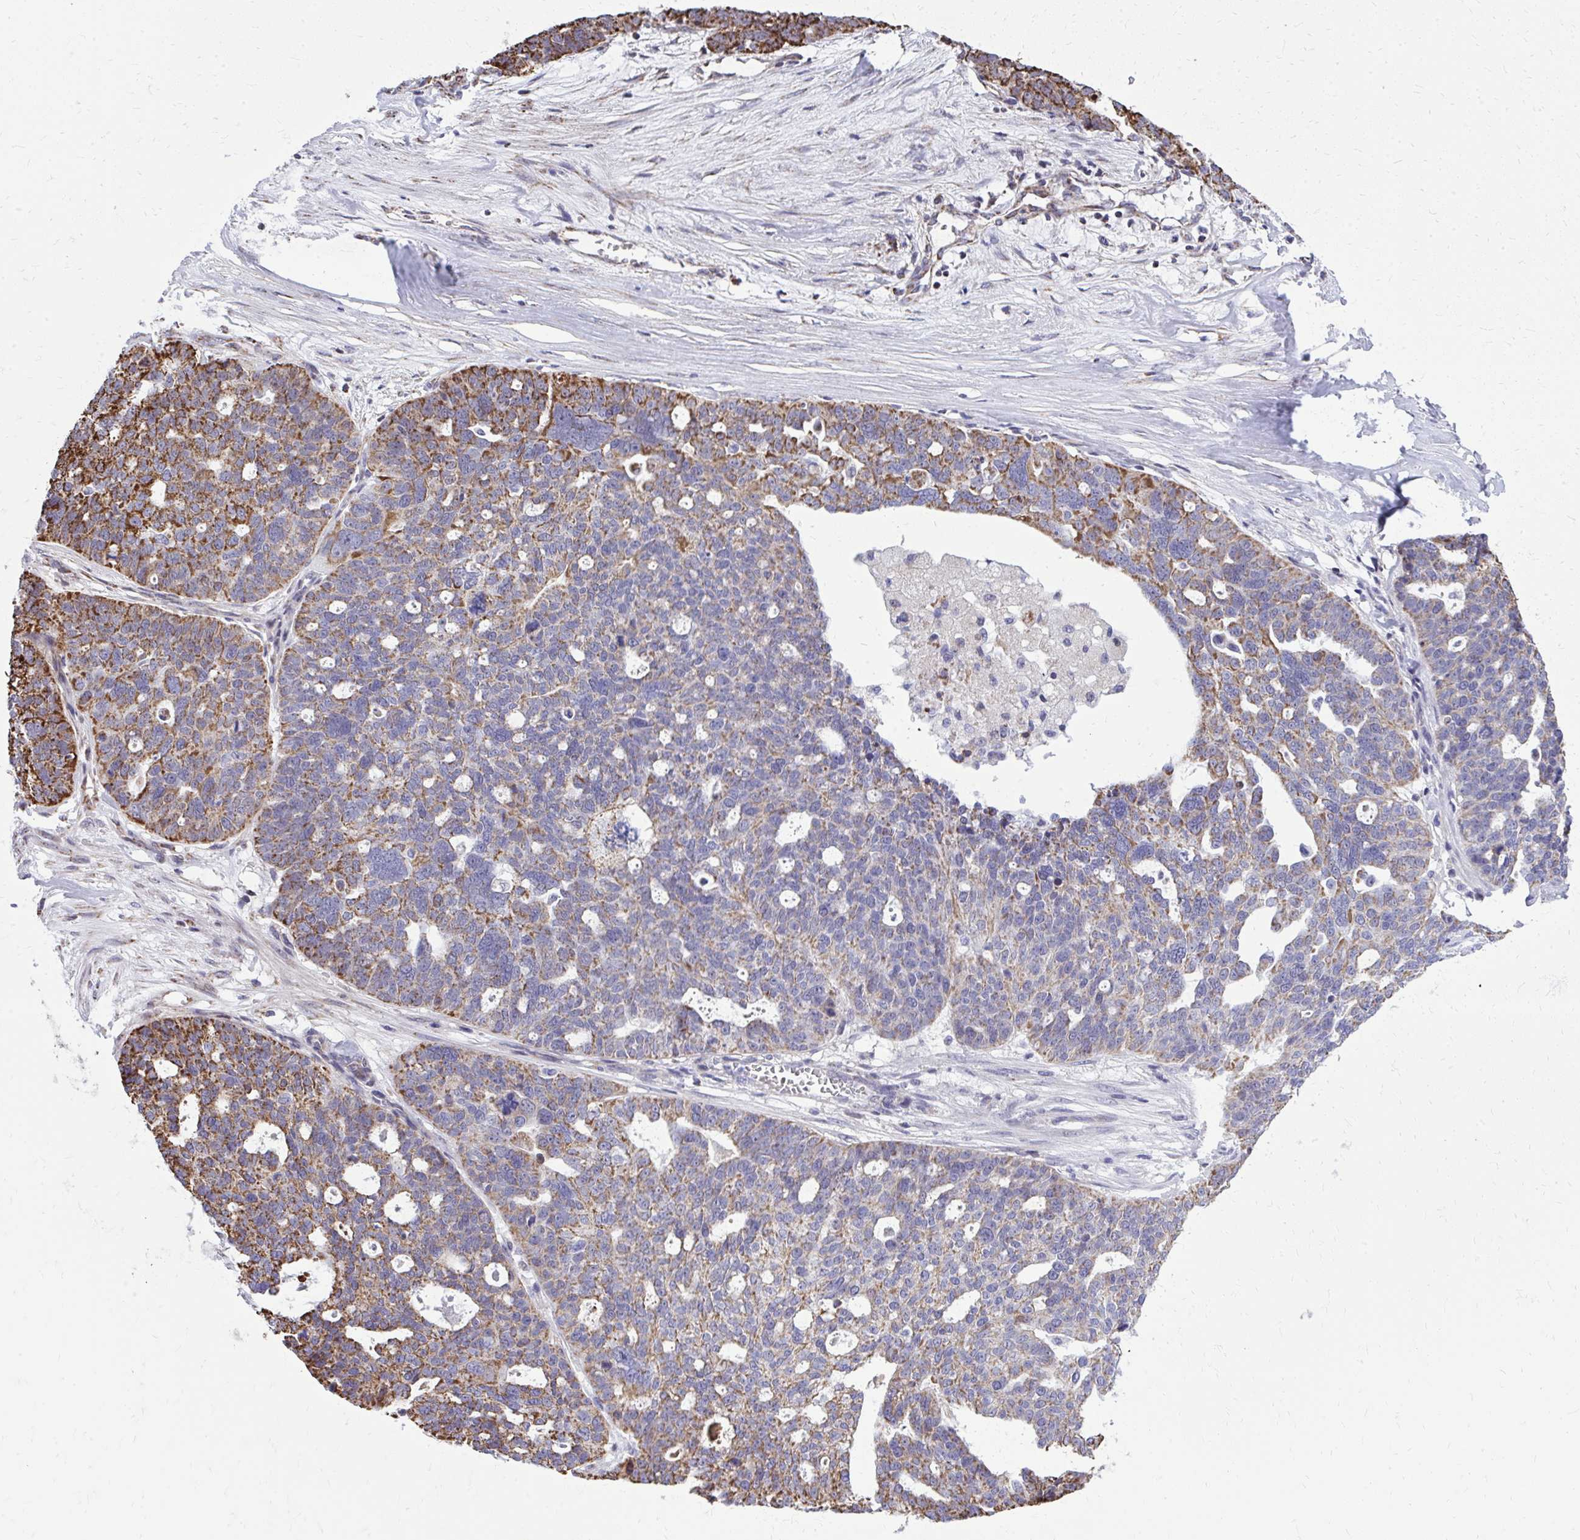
{"staining": {"intensity": "moderate", "quantity": "25%-75%", "location": "cytoplasmic/membranous"}, "tissue": "ovarian cancer", "cell_type": "Tumor cells", "image_type": "cancer", "snomed": [{"axis": "morphology", "description": "Cystadenocarcinoma, serous, NOS"}, {"axis": "topography", "description": "Ovary"}], "caption": "Moderate cytoplasmic/membranous protein positivity is identified in approximately 25%-75% of tumor cells in ovarian cancer.", "gene": "ZNF362", "patient": {"sex": "female", "age": 59}}